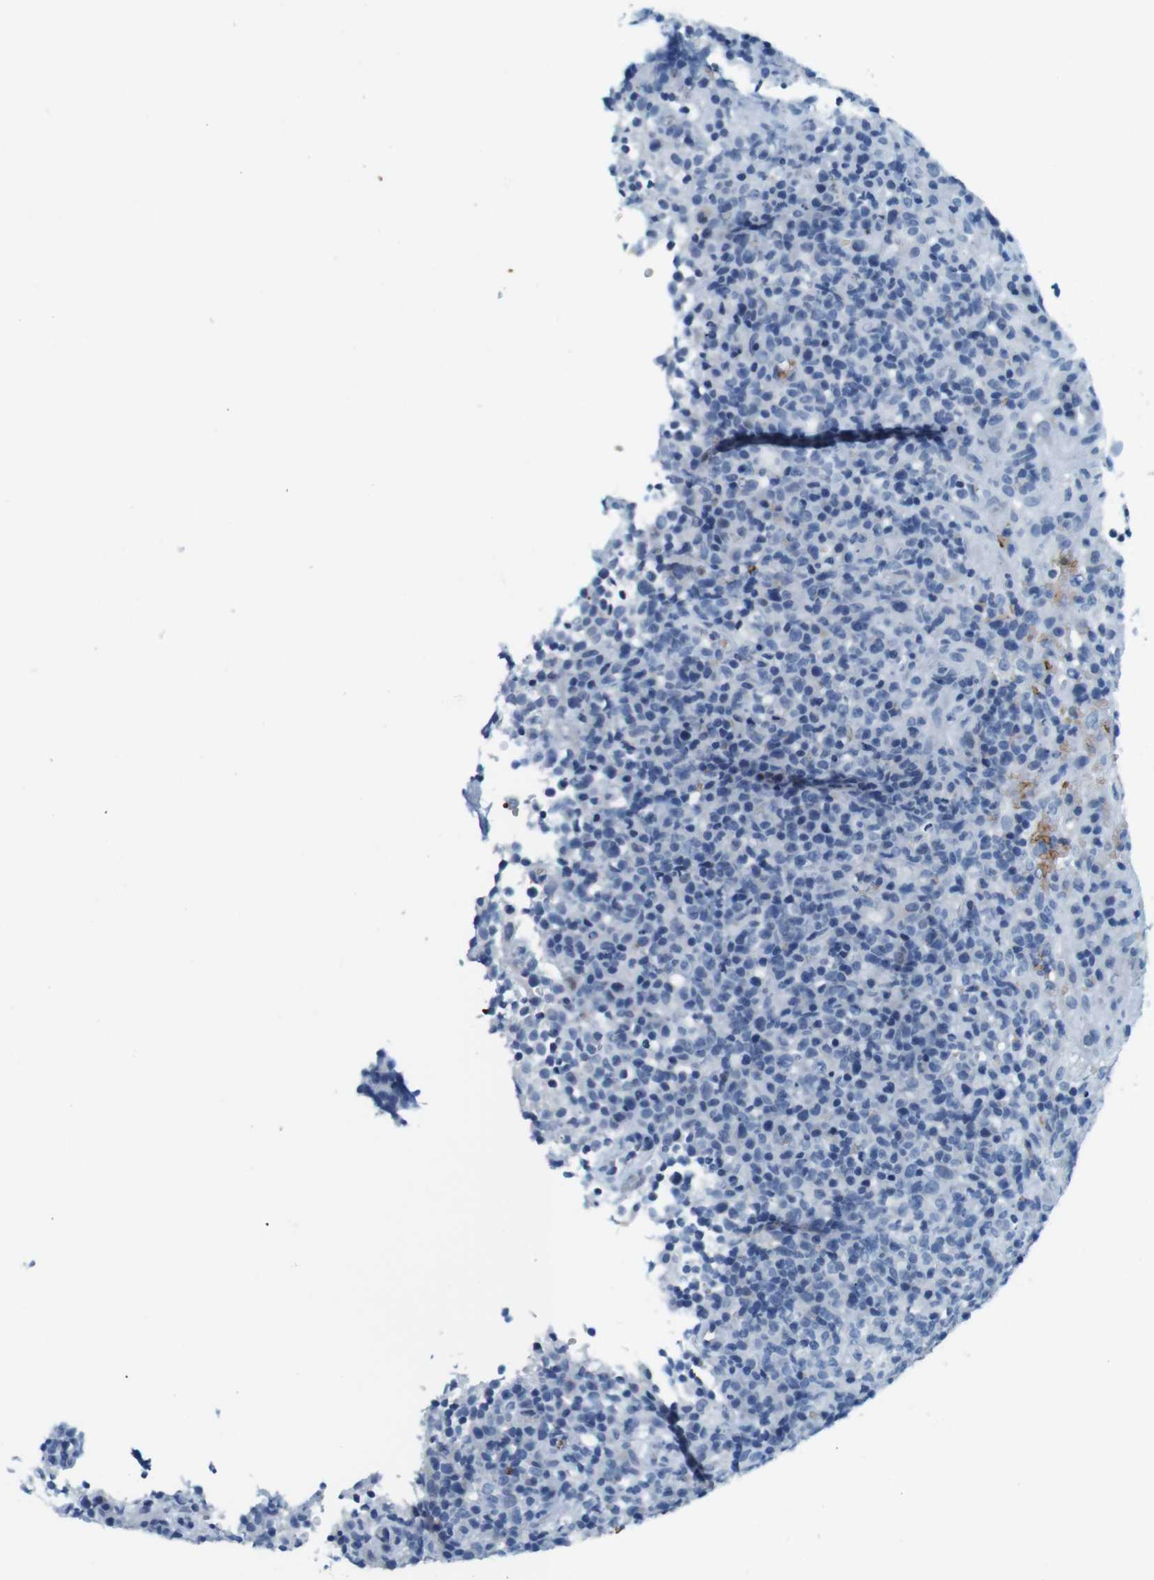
{"staining": {"intensity": "negative", "quantity": "none", "location": "none"}, "tissue": "lymphoma", "cell_type": "Tumor cells", "image_type": "cancer", "snomed": [{"axis": "morphology", "description": "Malignant lymphoma, non-Hodgkin's type, High grade"}, {"axis": "topography", "description": "Lymph node"}], "caption": "Immunohistochemistry of human lymphoma exhibits no expression in tumor cells. The staining is performed using DAB (3,3'-diaminobenzidine) brown chromogen with nuclei counter-stained in using hematoxylin.", "gene": "TFAP2C", "patient": {"sex": "female", "age": 76}}